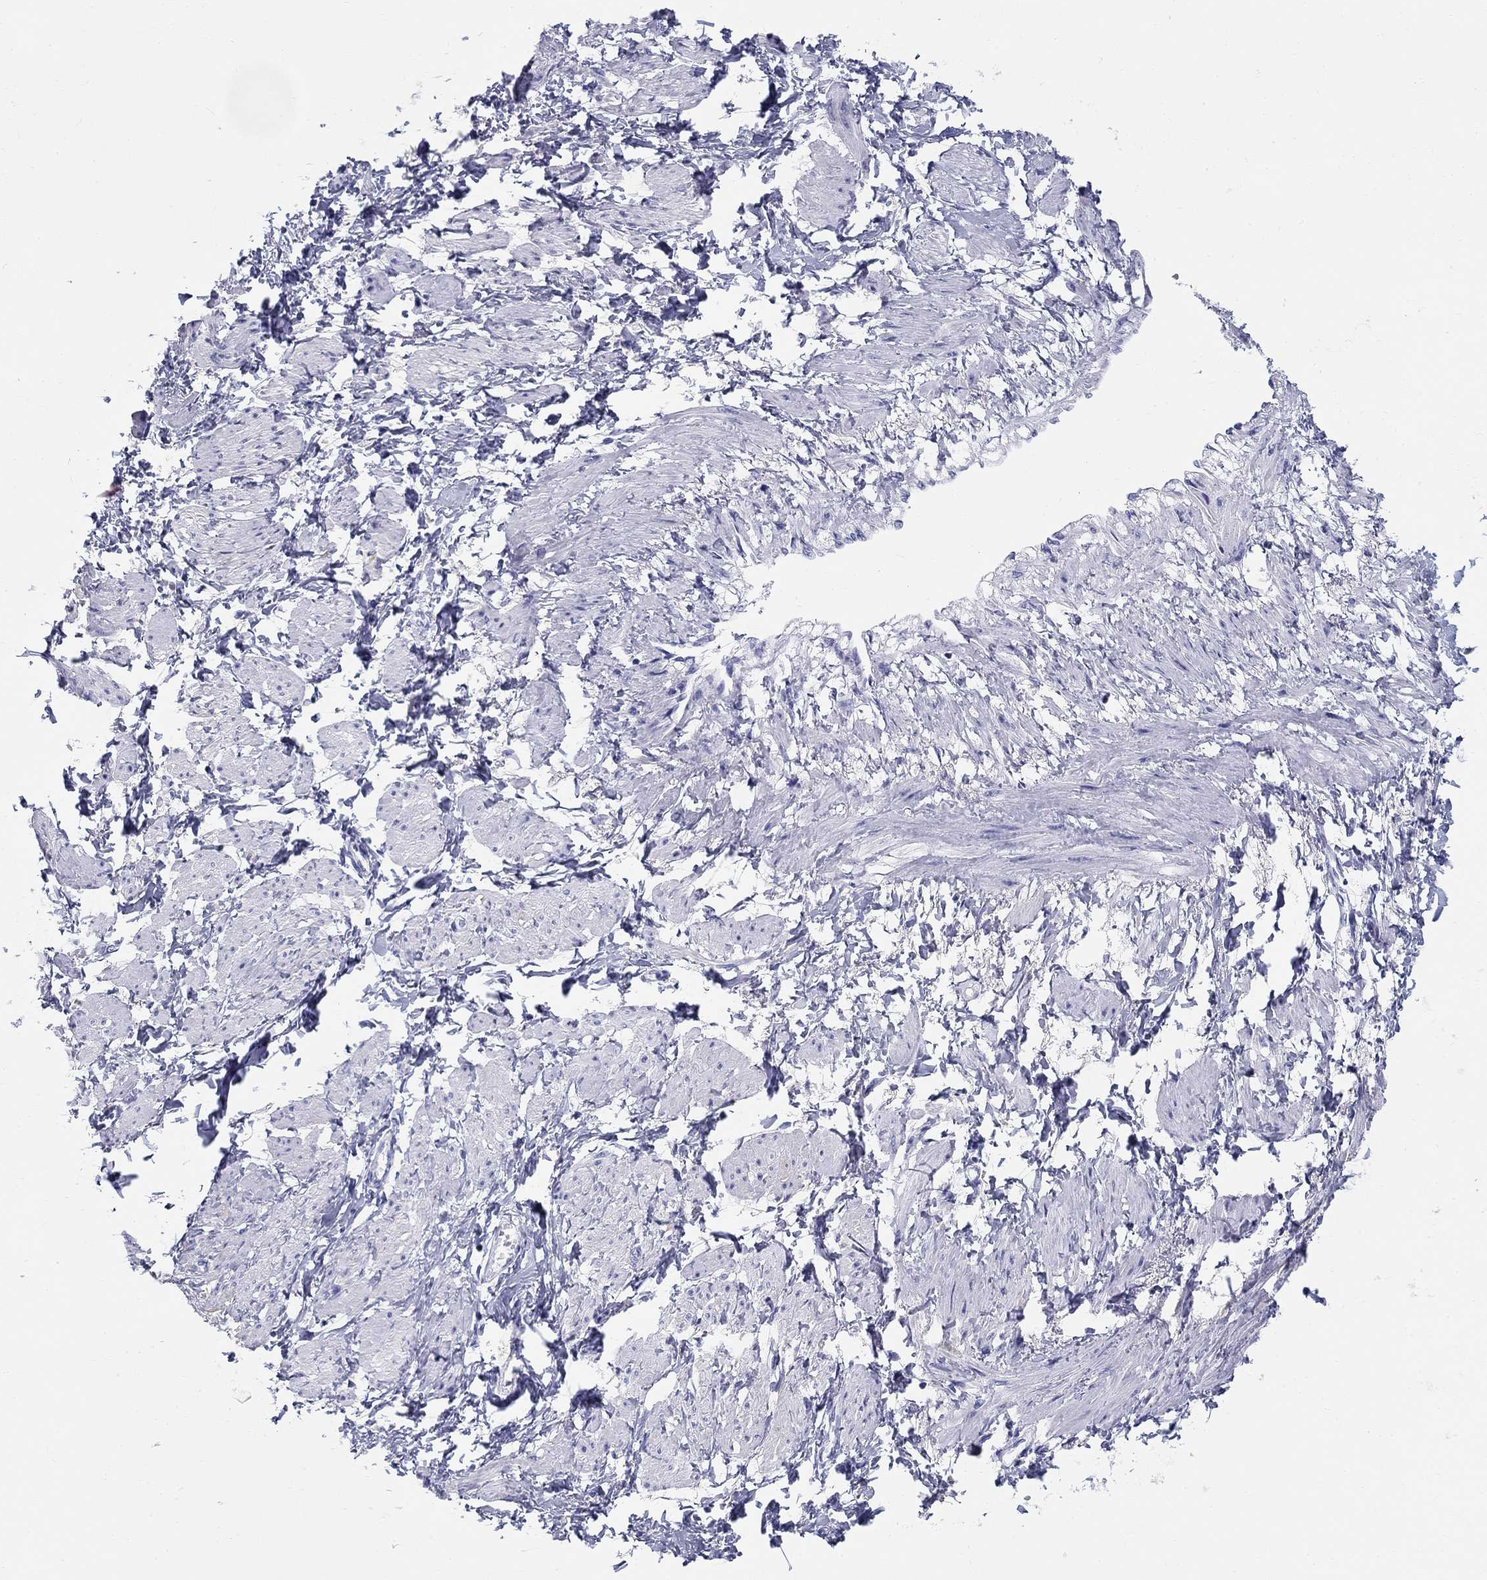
{"staining": {"intensity": "negative", "quantity": "none", "location": "none"}, "tissue": "smooth muscle", "cell_type": "Smooth muscle cells", "image_type": "normal", "snomed": [{"axis": "morphology", "description": "Normal tissue, NOS"}, {"axis": "topography", "description": "Smooth muscle"}, {"axis": "topography", "description": "Uterus"}], "caption": "Immunohistochemical staining of normal smooth muscle reveals no significant expression in smooth muscle cells. (Brightfield microscopy of DAB immunohistochemistry (IHC) at high magnification).", "gene": "LAMP5", "patient": {"sex": "female", "age": 39}}